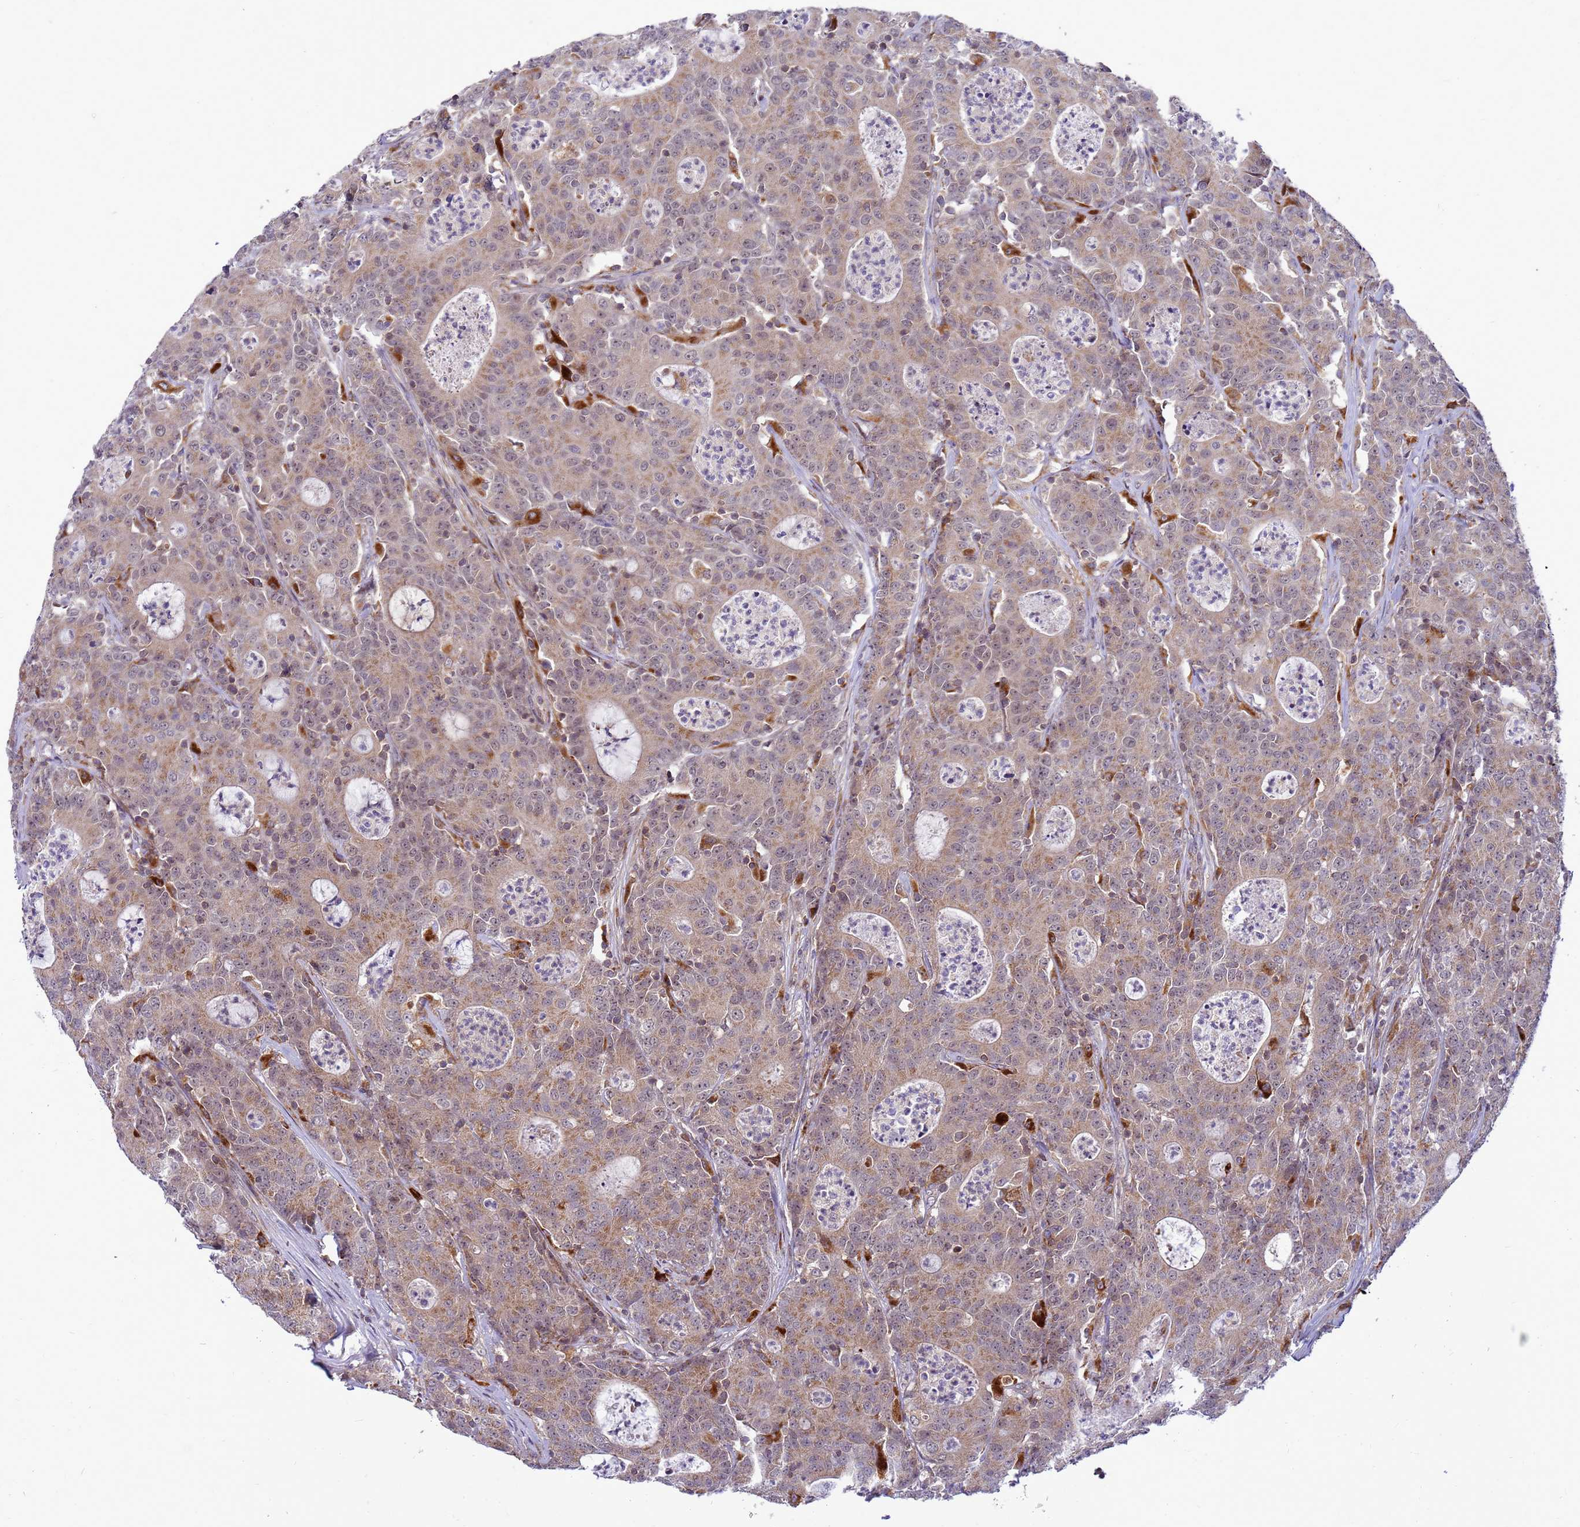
{"staining": {"intensity": "moderate", "quantity": ">75%", "location": "cytoplasmic/membranous"}, "tissue": "colorectal cancer", "cell_type": "Tumor cells", "image_type": "cancer", "snomed": [{"axis": "morphology", "description": "Adenocarcinoma, NOS"}, {"axis": "topography", "description": "Colon"}], "caption": "This image demonstrates immunohistochemistry (IHC) staining of human colorectal cancer, with medium moderate cytoplasmic/membranous positivity in about >75% of tumor cells.", "gene": "C12orf43", "patient": {"sex": "male", "age": 83}}